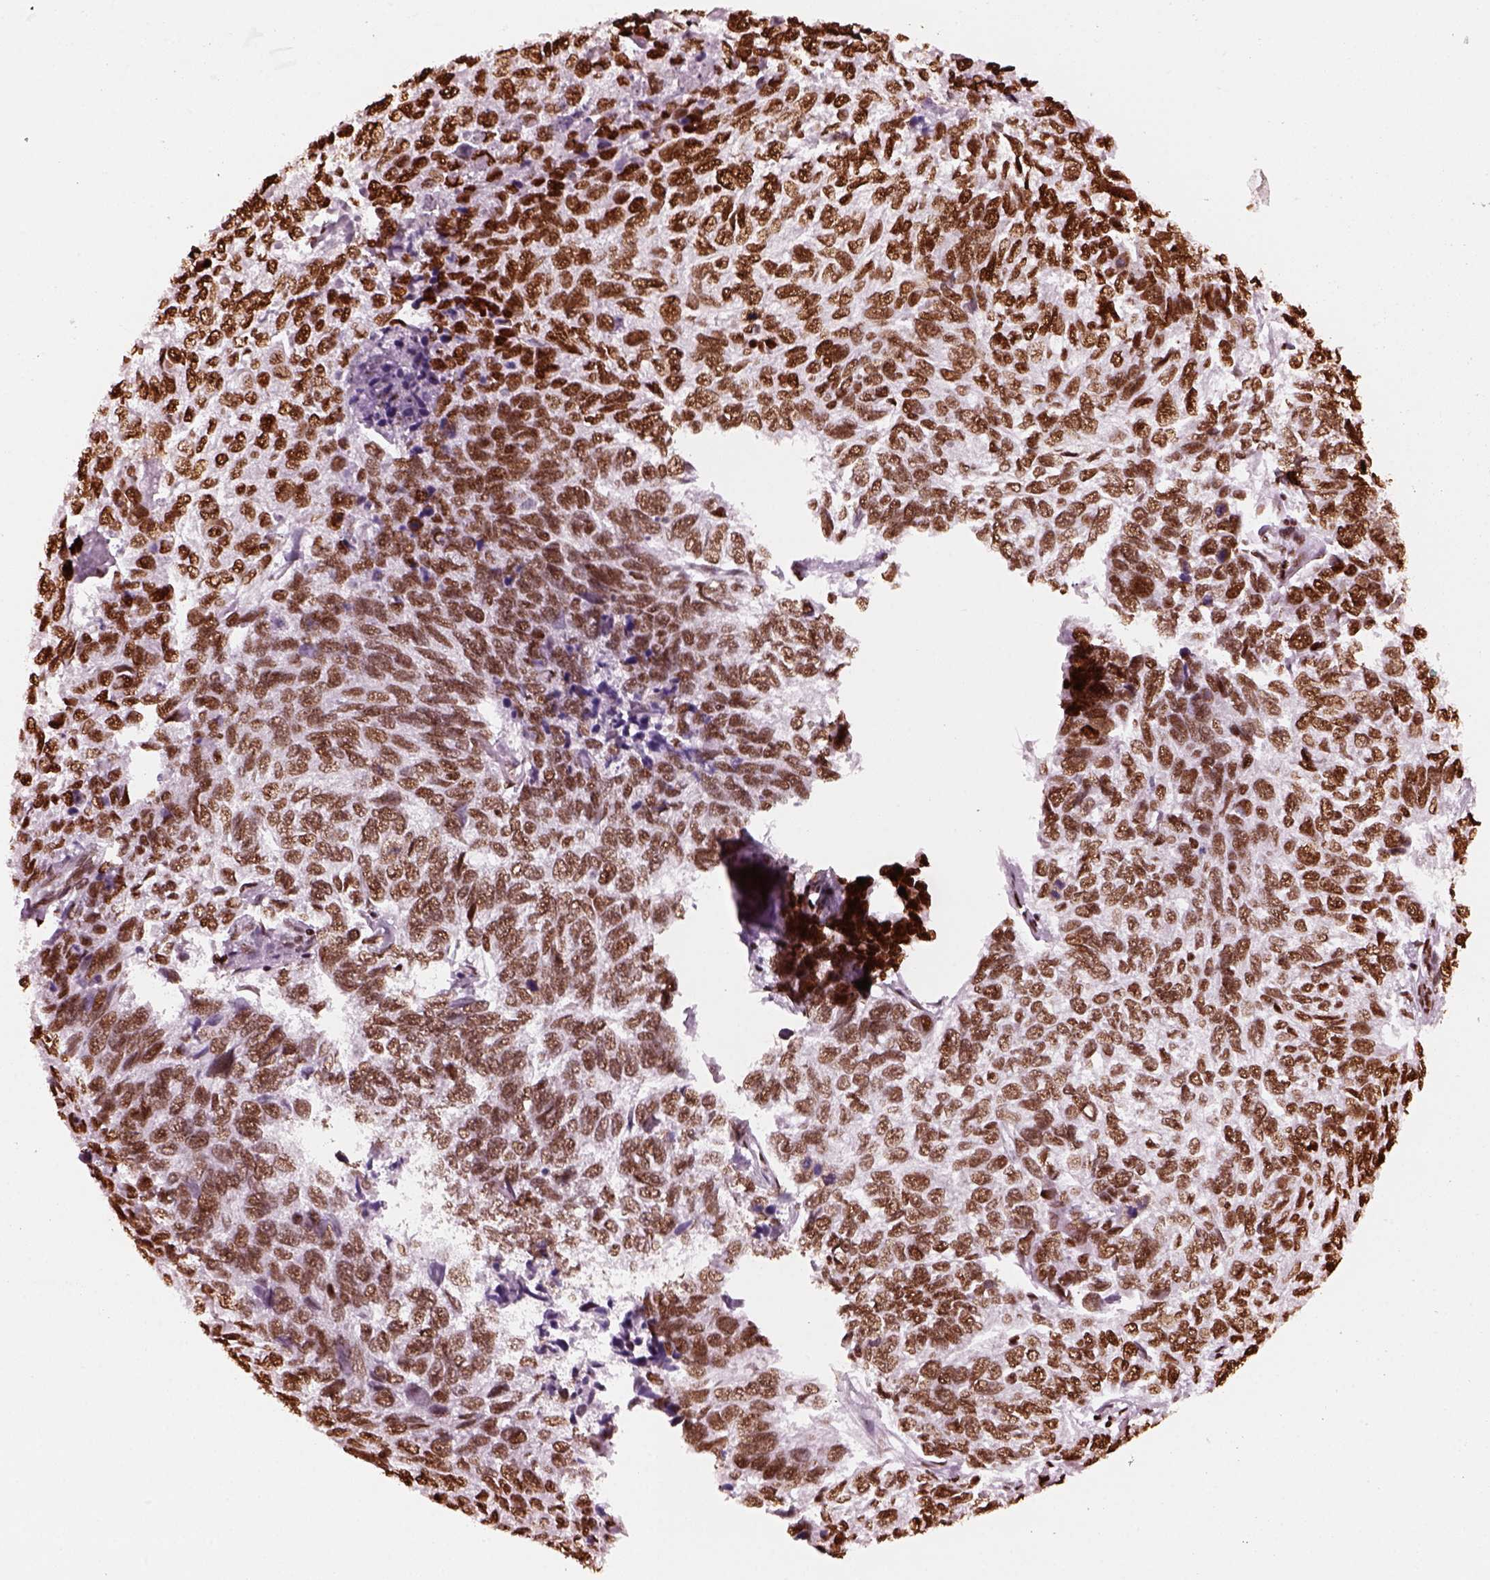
{"staining": {"intensity": "strong", "quantity": ">75%", "location": "nuclear"}, "tissue": "skin cancer", "cell_type": "Tumor cells", "image_type": "cancer", "snomed": [{"axis": "morphology", "description": "Basal cell carcinoma"}, {"axis": "topography", "description": "Skin"}], "caption": "Skin basal cell carcinoma stained for a protein (brown) displays strong nuclear positive positivity in approximately >75% of tumor cells.", "gene": "CBFA2T3", "patient": {"sex": "female", "age": 65}}